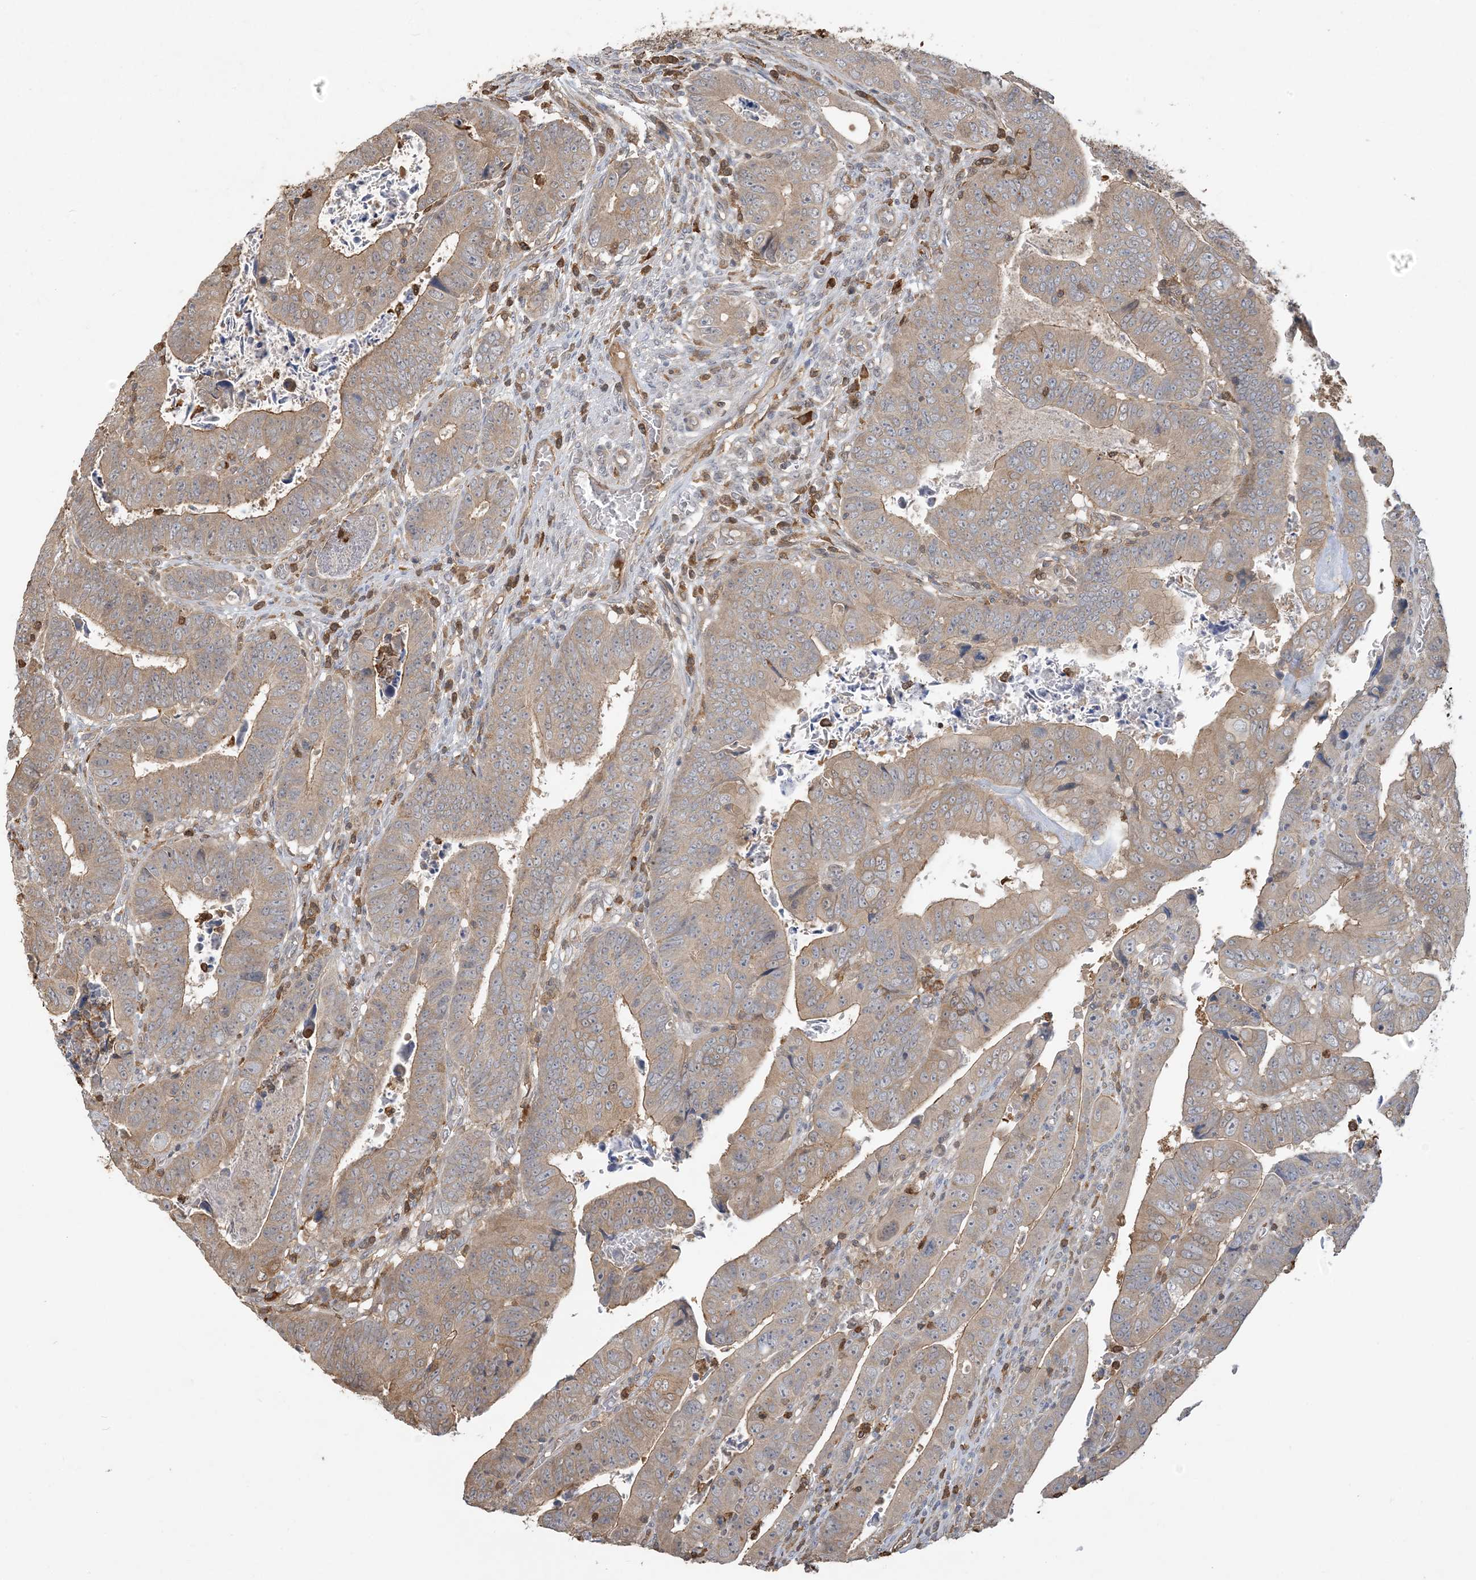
{"staining": {"intensity": "weak", "quantity": ">75%", "location": "cytoplasmic/membranous"}, "tissue": "colorectal cancer", "cell_type": "Tumor cells", "image_type": "cancer", "snomed": [{"axis": "morphology", "description": "Normal tissue, NOS"}, {"axis": "morphology", "description": "Adenocarcinoma, NOS"}, {"axis": "topography", "description": "Rectum"}], "caption": "Protein staining demonstrates weak cytoplasmic/membranous expression in about >75% of tumor cells in adenocarcinoma (colorectal).", "gene": "TMSB4X", "patient": {"sex": "female", "age": 65}}